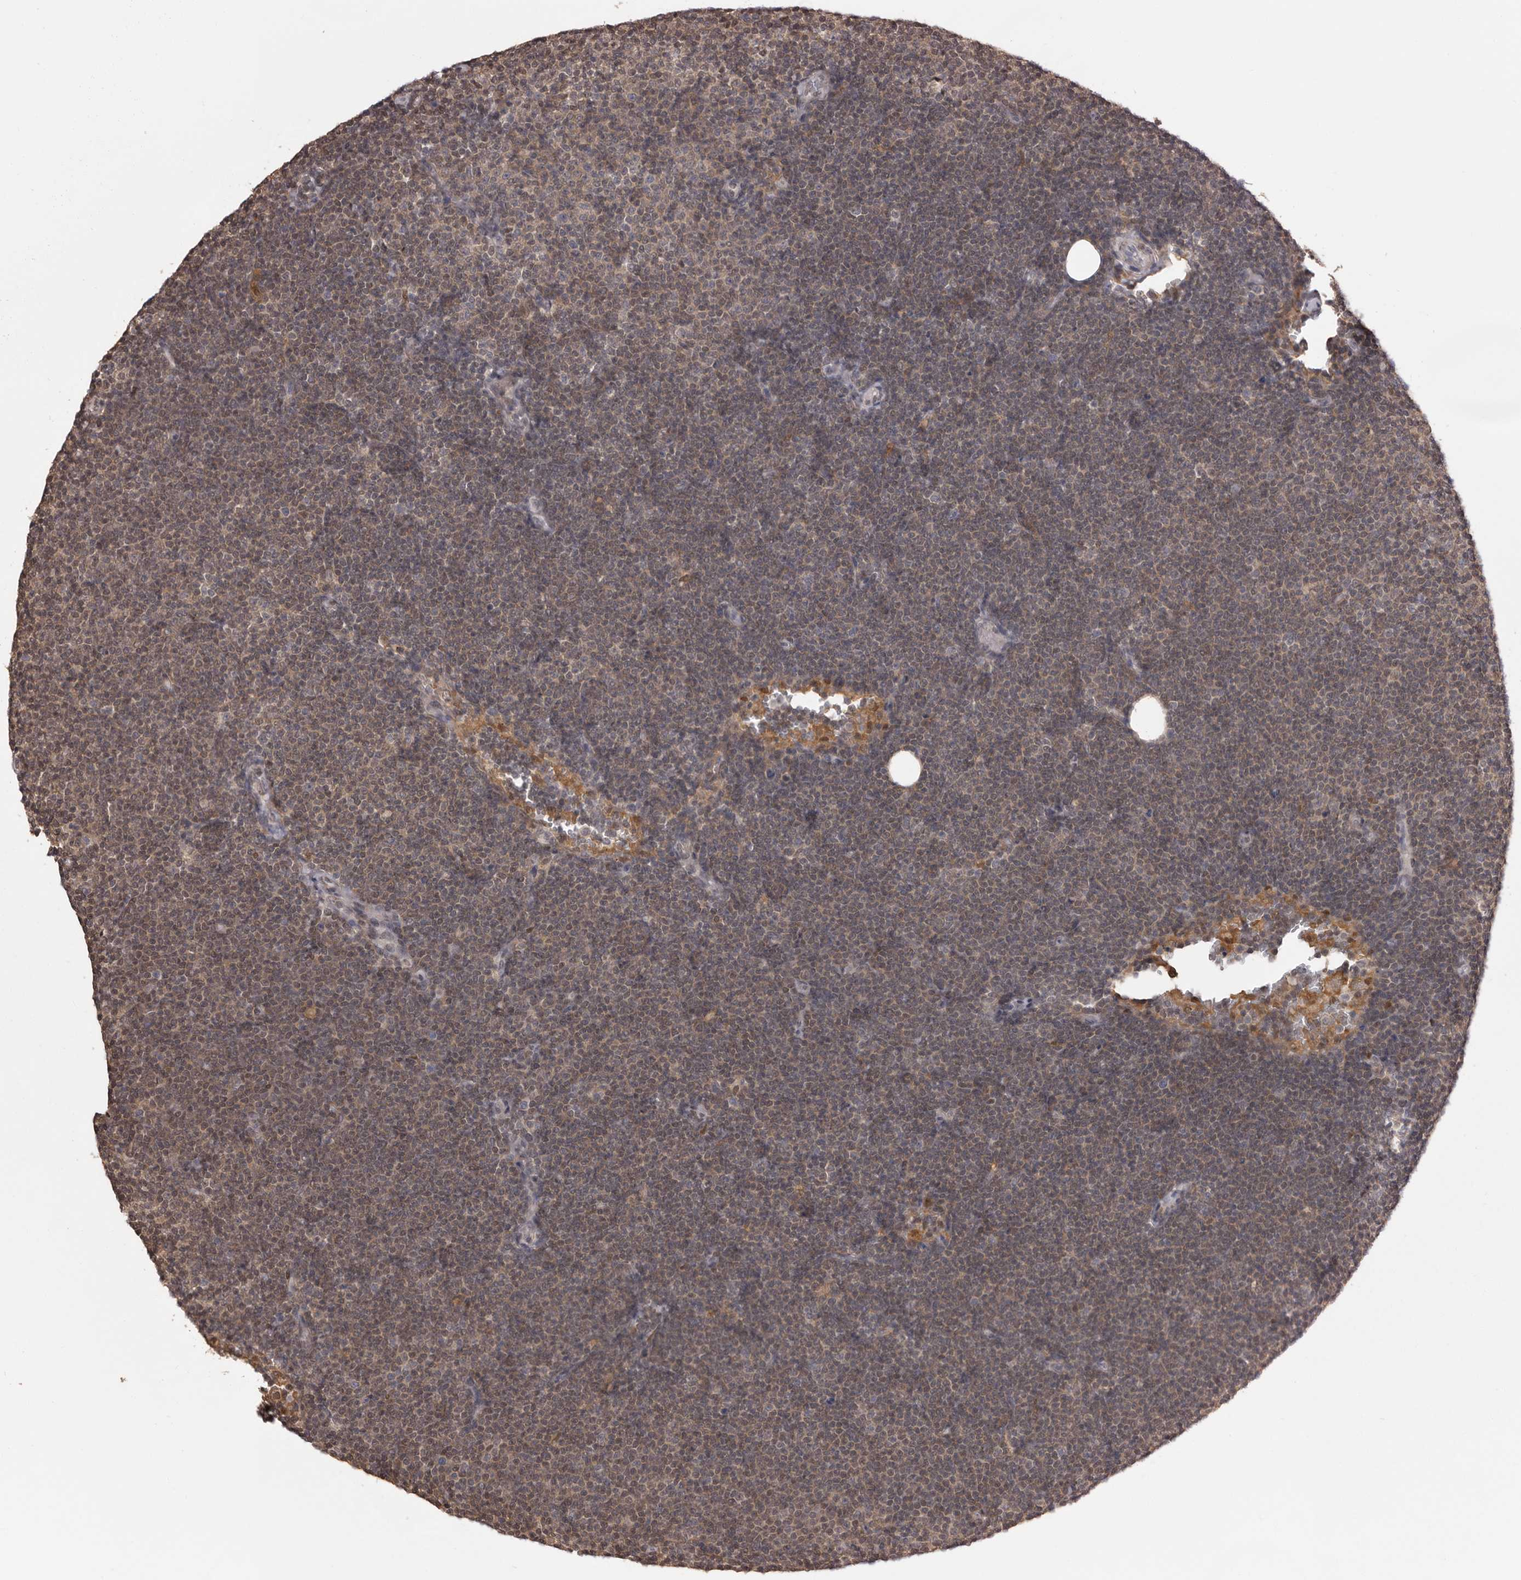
{"staining": {"intensity": "weak", "quantity": "<25%", "location": "cytoplasmic/membranous"}, "tissue": "lymphoma", "cell_type": "Tumor cells", "image_type": "cancer", "snomed": [{"axis": "morphology", "description": "Malignant lymphoma, non-Hodgkin's type, Low grade"}, {"axis": "topography", "description": "Lymph node"}], "caption": "The immunohistochemistry (IHC) image has no significant positivity in tumor cells of lymphoma tissue. (DAB (3,3'-diaminobenzidine) IHC, high magnification).", "gene": "MDH1", "patient": {"sex": "female", "age": 53}}